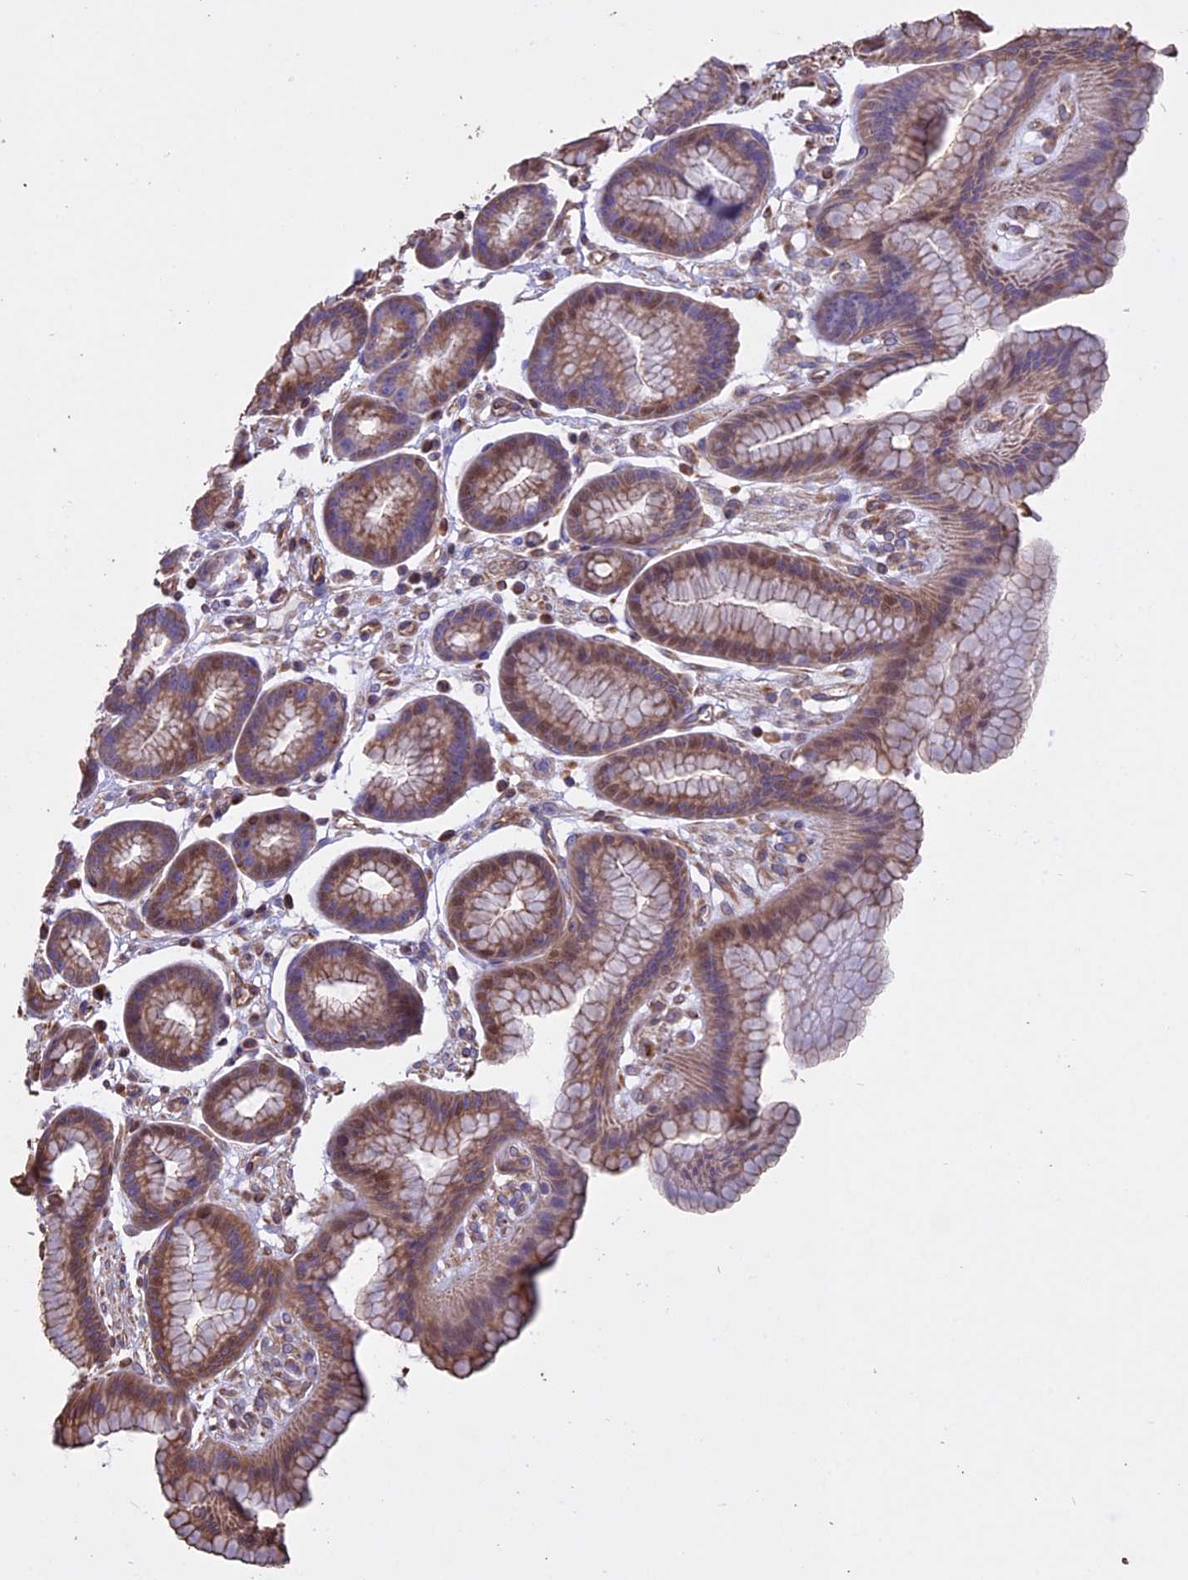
{"staining": {"intensity": "moderate", "quantity": "25%-75%", "location": "cytoplasmic/membranous"}, "tissue": "stomach", "cell_type": "Glandular cells", "image_type": "normal", "snomed": [{"axis": "morphology", "description": "Normal tissue, NOS"}, {"axis": "topography", "description": "Stomach"}], "caption": "Immunohistochemical staining of normal stomach displays moderate cytoplasmic/membranous protein staining in approximately 25%-75% of glandular cells. The staining is performed using DAB (3,3'-diaminobenzidine) brown chromogen to label protein expression. The nuclei are counter-stained blue using hematoxylin.", "gene": "CCDC148", "patient": {"sex": "male", "age": 42}}